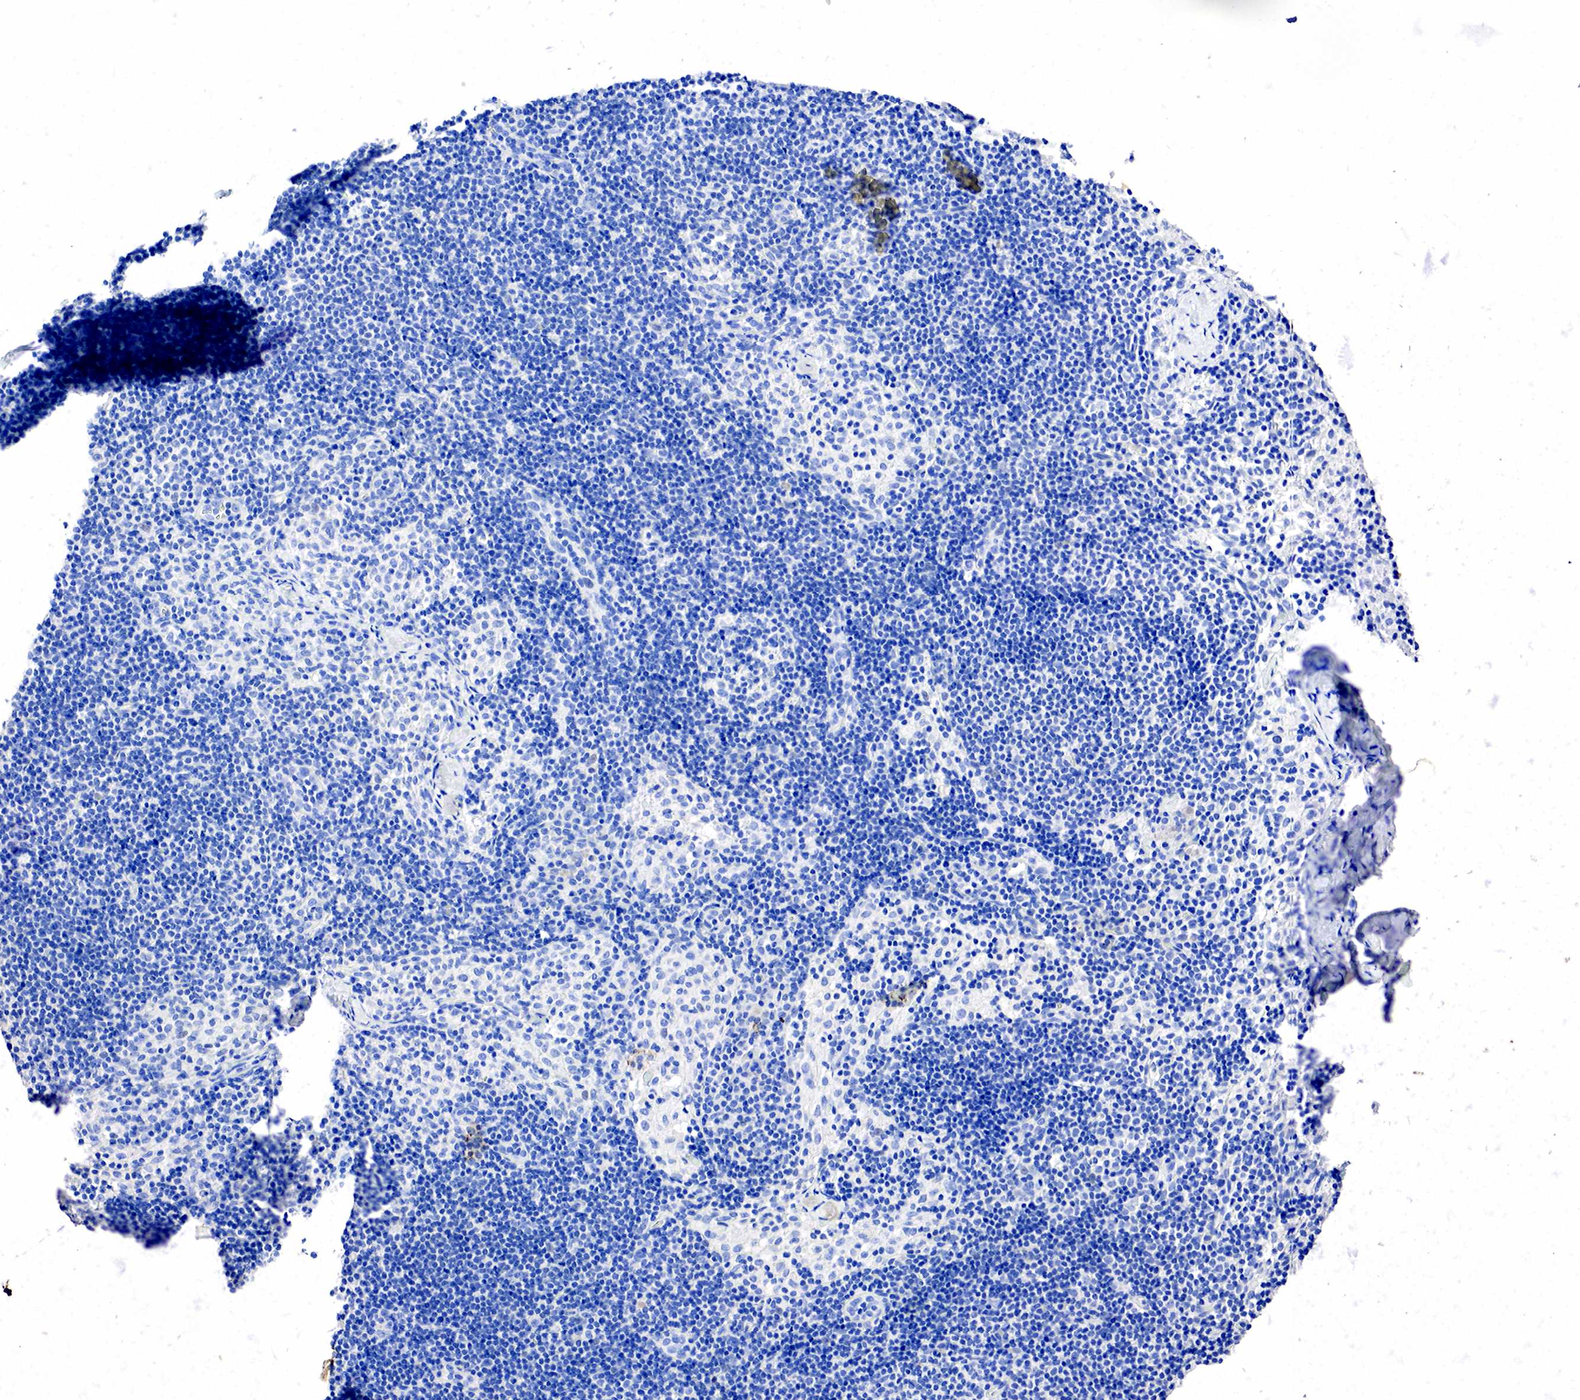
{"staining": {"intensity": "negative", "quantity": "none", "location": "none"}, "tissue": "lymph node", "cell_type": "Germinal center cells", "image_type": "normal", "snomed": [{"axis": "morphology", "description": "Normal tissue, NOS"}, {"axis": "topography", "description": "Lymph node"}], "caption": "An immunohistochemistry (IHC) histopathology image of unremarkable lymph node is shown. There is no staining in germinal center cells of lymph node.", "gene": "SST", "patient": {"sex": "female", "age": 35}}